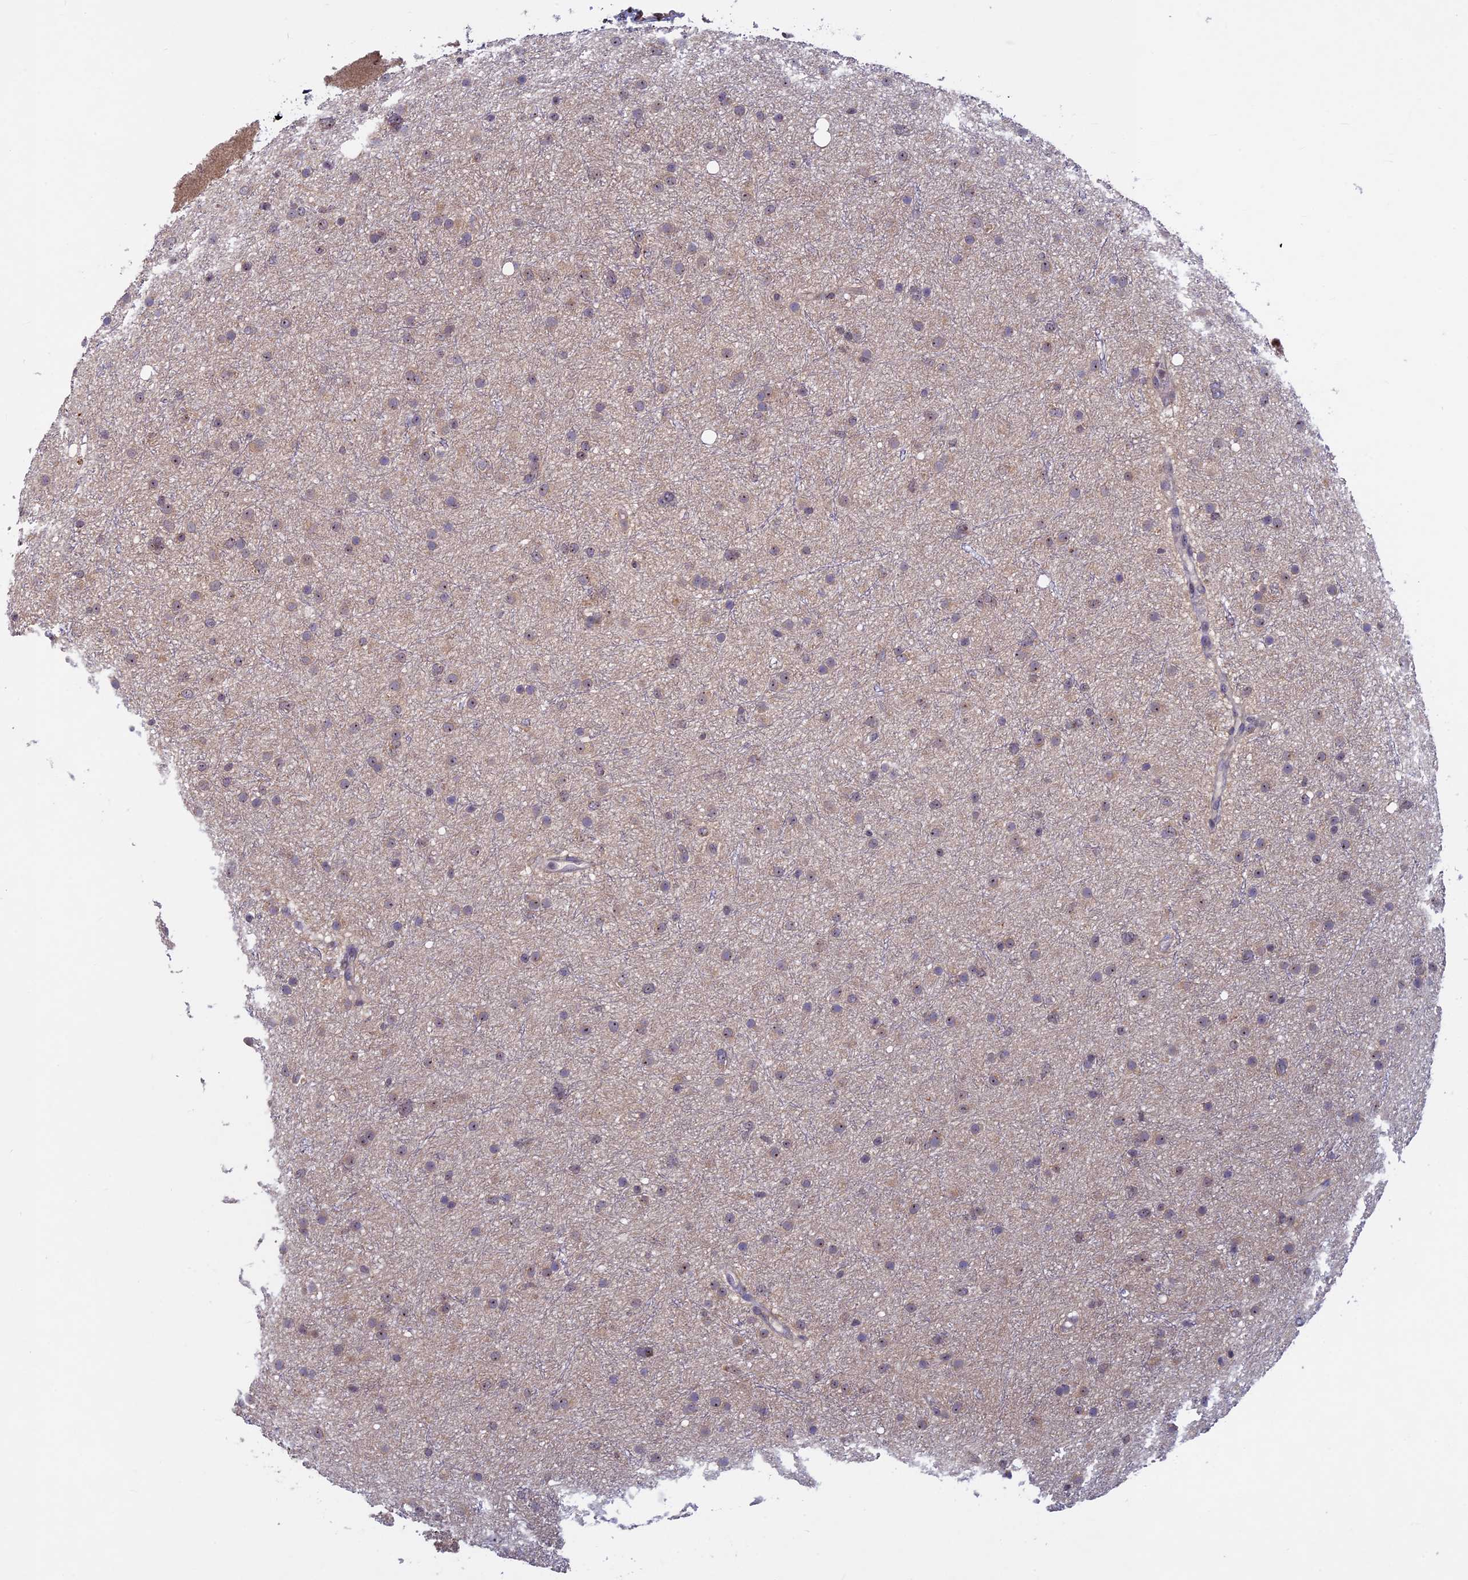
{"staining": {"intensity": "weak", "quantity": "25%-75%", "location": "cytoplasmic/membranous,nuclear"}, "tissue": "glioma", "cell_type": "Tumor cells", "image_type": "cancer", "snomed": [{"axis": "morphology", "description": "Glioma, malignant, Low grade"}, {"axis": "topography", "description": "Cerebral cortex"}], "caption": "Brown immunohistochemical staining in human glioma displays weak cytoplasmic/membranous and nuclear positivity in approximately 25%-75% of tumor cells.", "gene": "SPIRE1", "patient": {"sex": "female", "age": 39}}